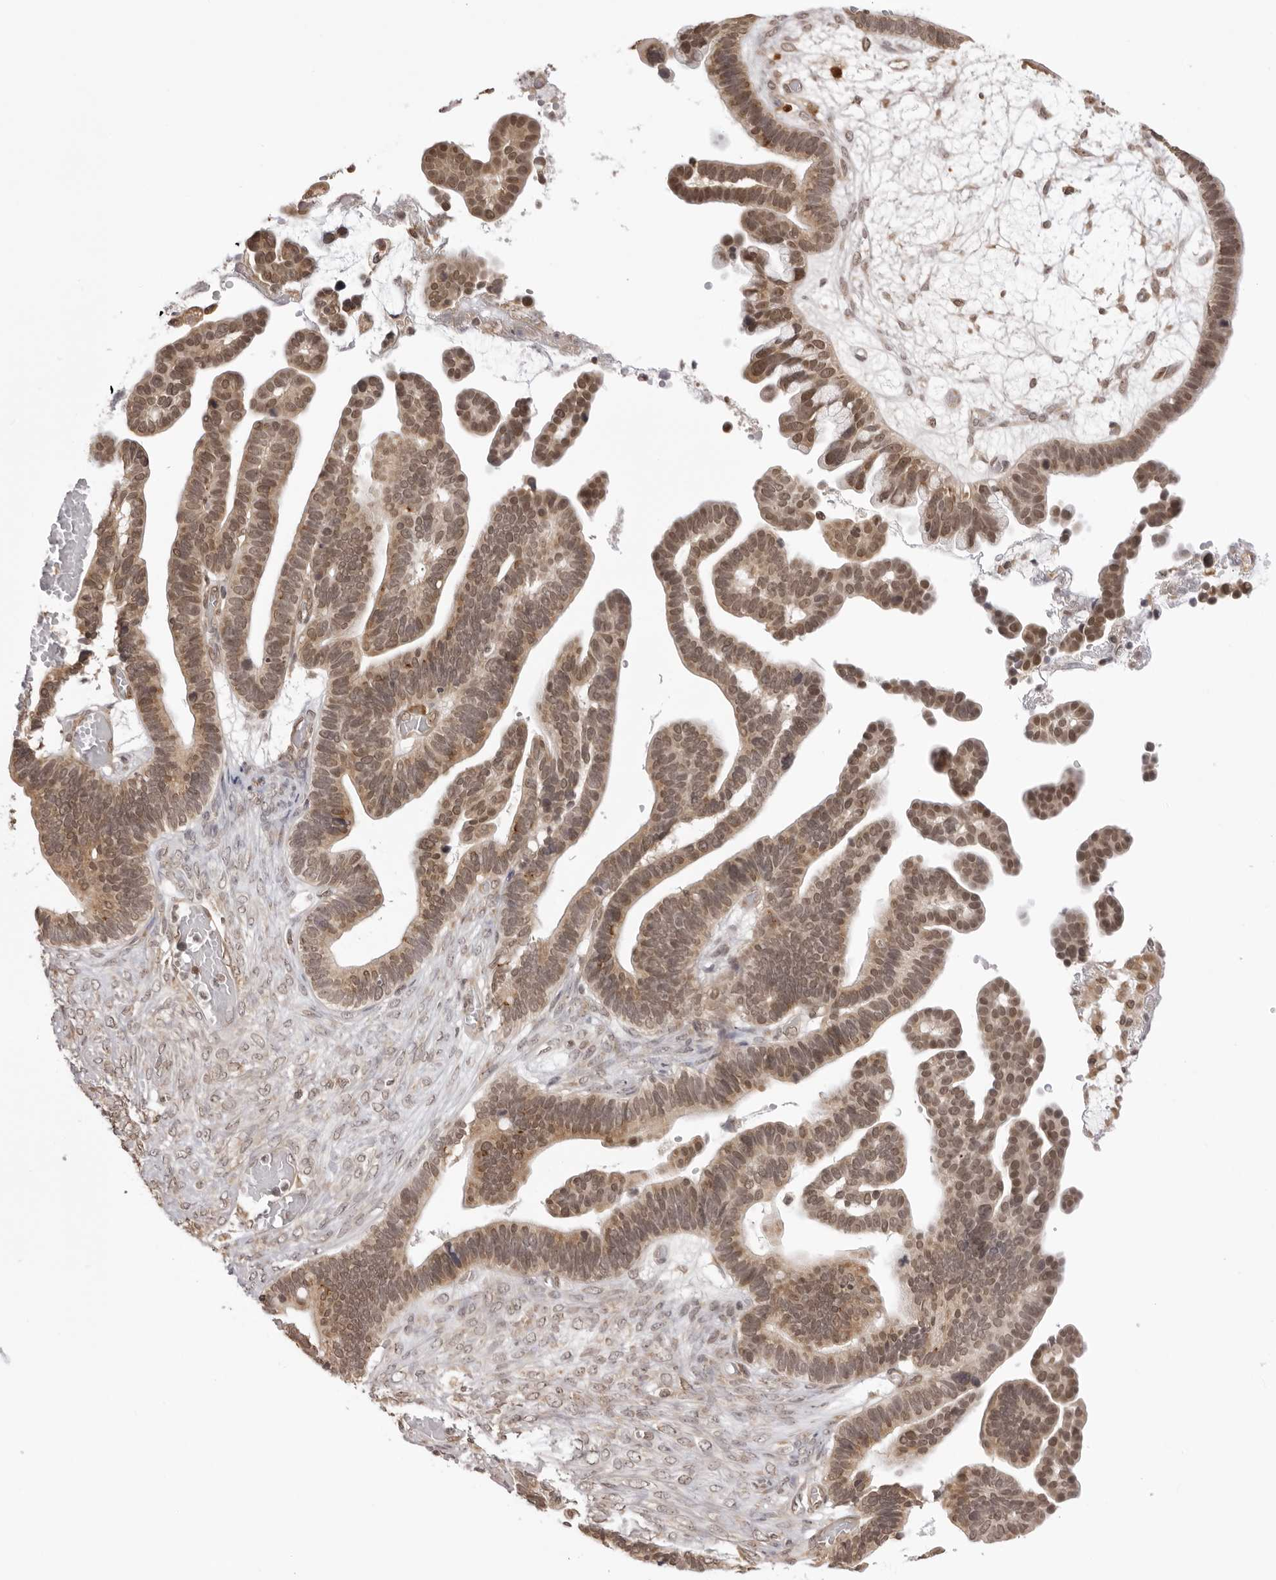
{"staining": {"intensity": "moderate", "quantity": ">75%", "location": "cytoplasmic/membranous,nuclear"}, "tissue": "ovarian cancer", "cell_type": "Tumor cells", "image_type": "cancer", "snomed": [{"axis": "morphology", "description": "Cystadenocarcinoma, serous, NOS"}, {"axis": "topography", "description": "Ovary"}], "caption": "Ovarian serous cystadenocarcinoma stained with DAB (3,3'-diaminobenzidine) immunohistochemistry (IHC) demonstrates medium levels of moderate cytoplasmic/membranous and nuclear staining in about >75% of tumor cells.", "gene": "ZC3H11A", "patient": {"sex": "female", "age": 56}}